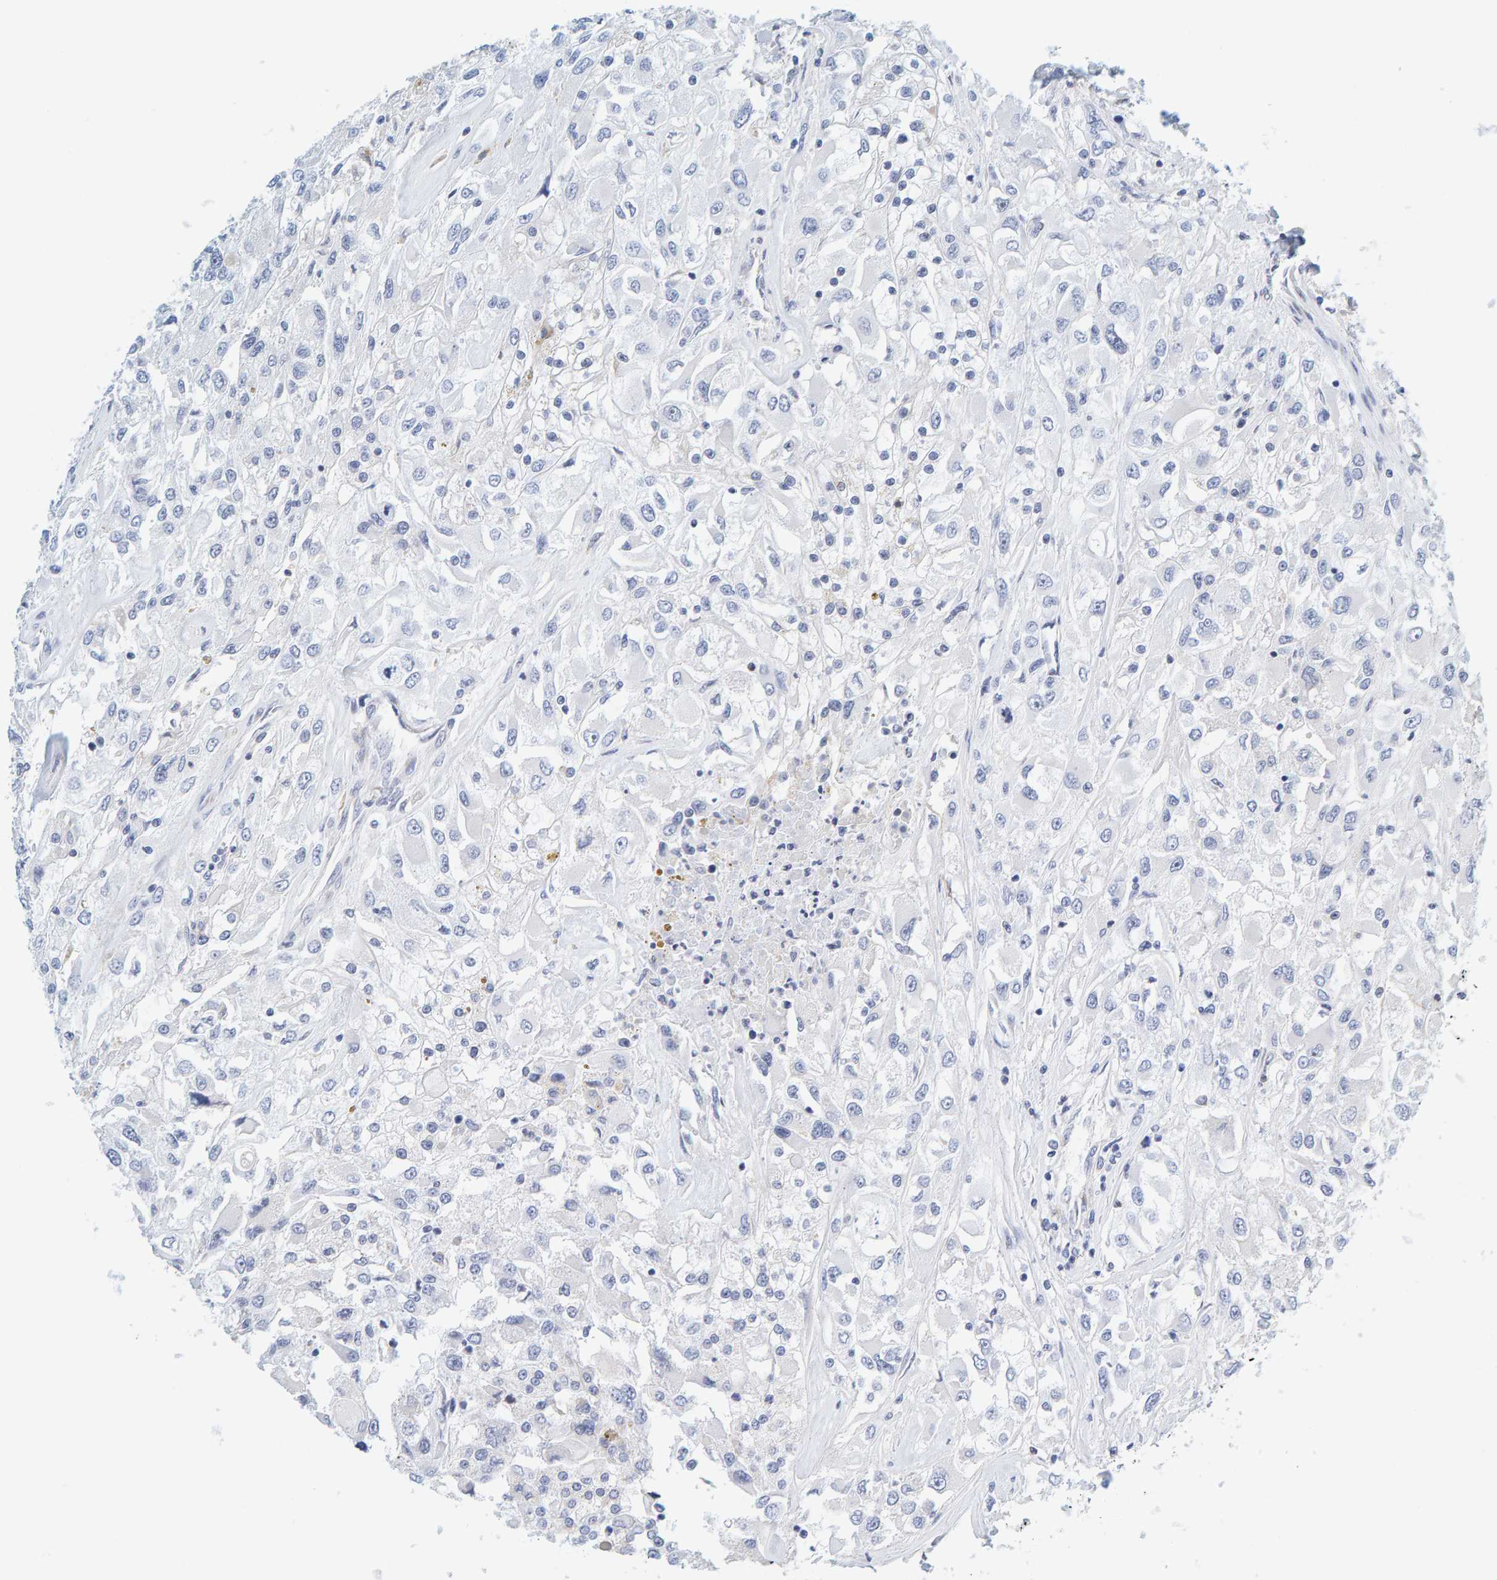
{"staining": {"intensity": "negative", "quantity": "none", "location": "none"}, "tissue": "renal cancer", "cell_type": "Tumor cells", "image_type": "cancer", "snomed": [{"axis": "morphology", "description": "Adenocarcinoma, NOS"}, {"axis": "topography", "description": "Kidney"}], "caption": "An image of human adenocarcinoma (renal) is negative for staining in tumor cells.", "gene": "MOG", "patient": {"sex": "female", "age": 52}}